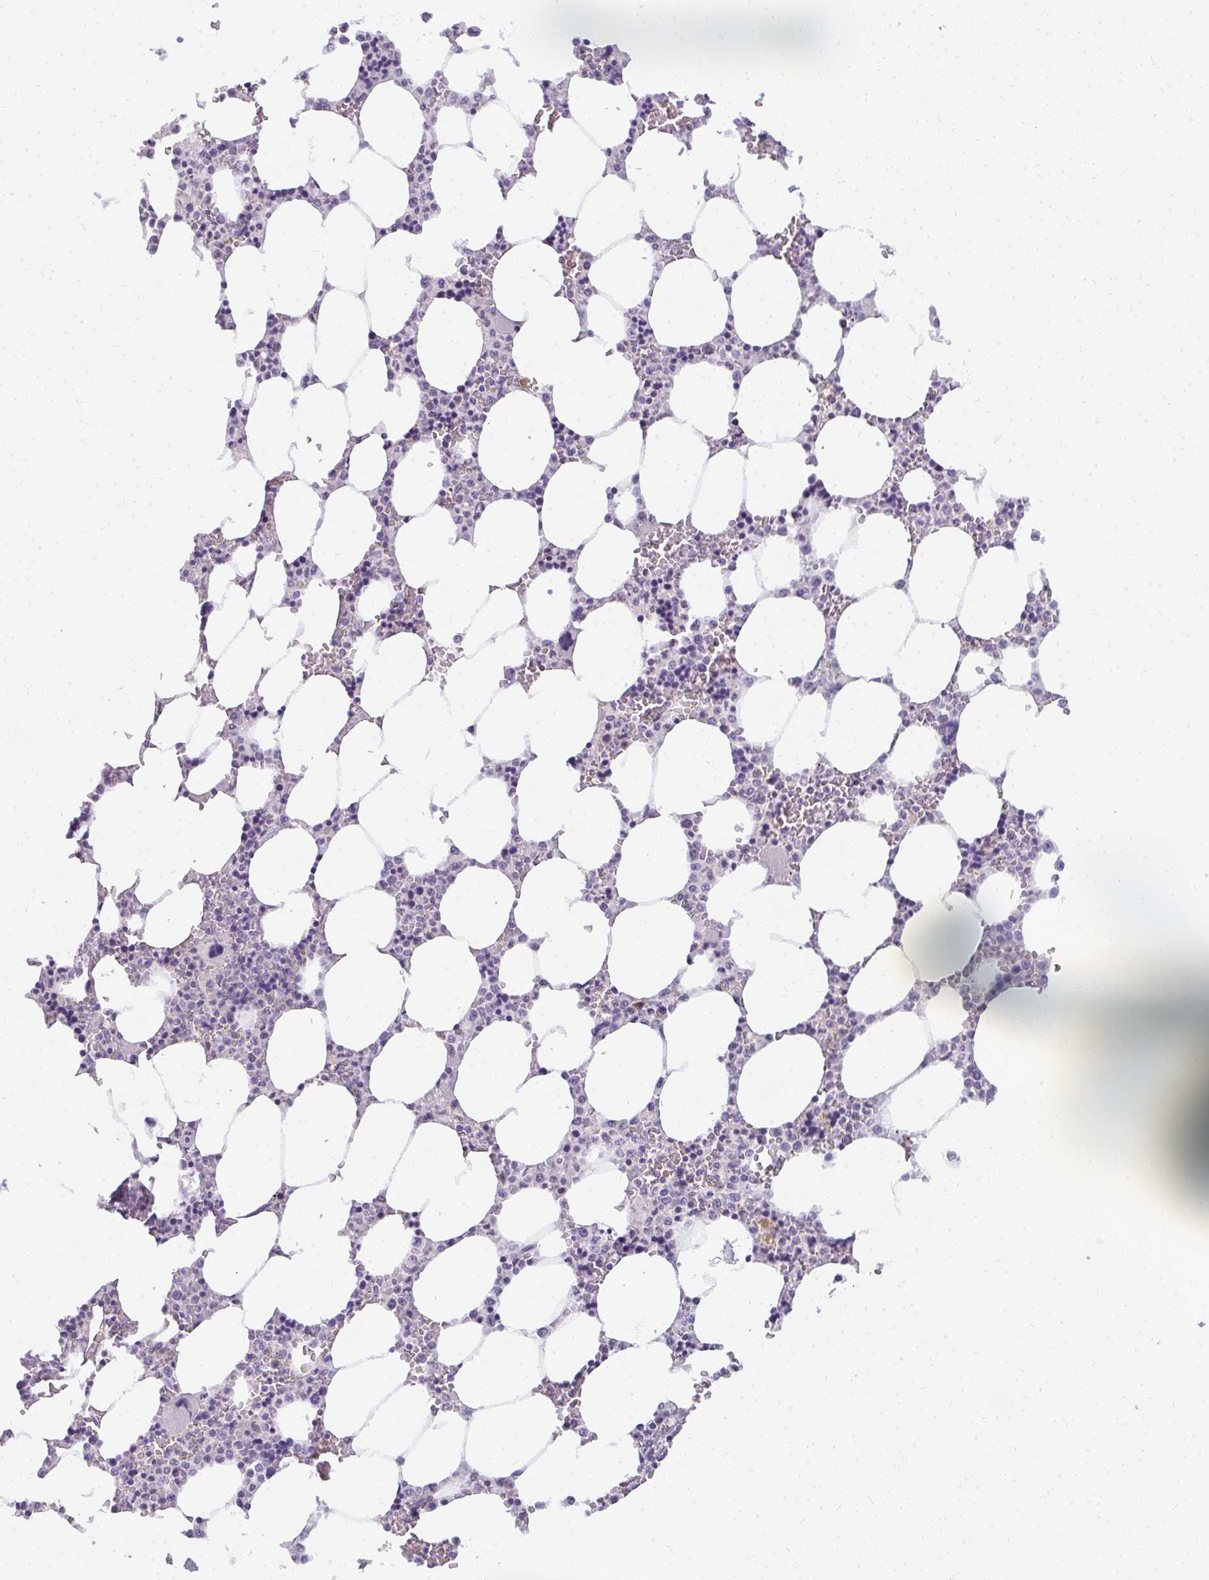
{"staining": {"intensity": "negative", "quantity": "none", "location": "none"}, "tissue": "bone marrow", "cell_type": "Hematopoietic cells", "image_type": "normal", "snomed": [{"axis": "morphology", "description": "Normal tissue, NOS"}, {"axis": "topography", "description": "Bone marrow"}], "caption": "High power microscopy histopathology image of an IHC micrograph of normal bone marrow, revealing no significant expression in hematopoietic cells. (Stains: DAB (3,3'-diaminobenzidine) IHC with hematoxylin counter stain, Microscopy: brightfield microscopy at high magnification).", "gene": "PPP1R3G", "patient": {"sex": "male", "age": 64}}